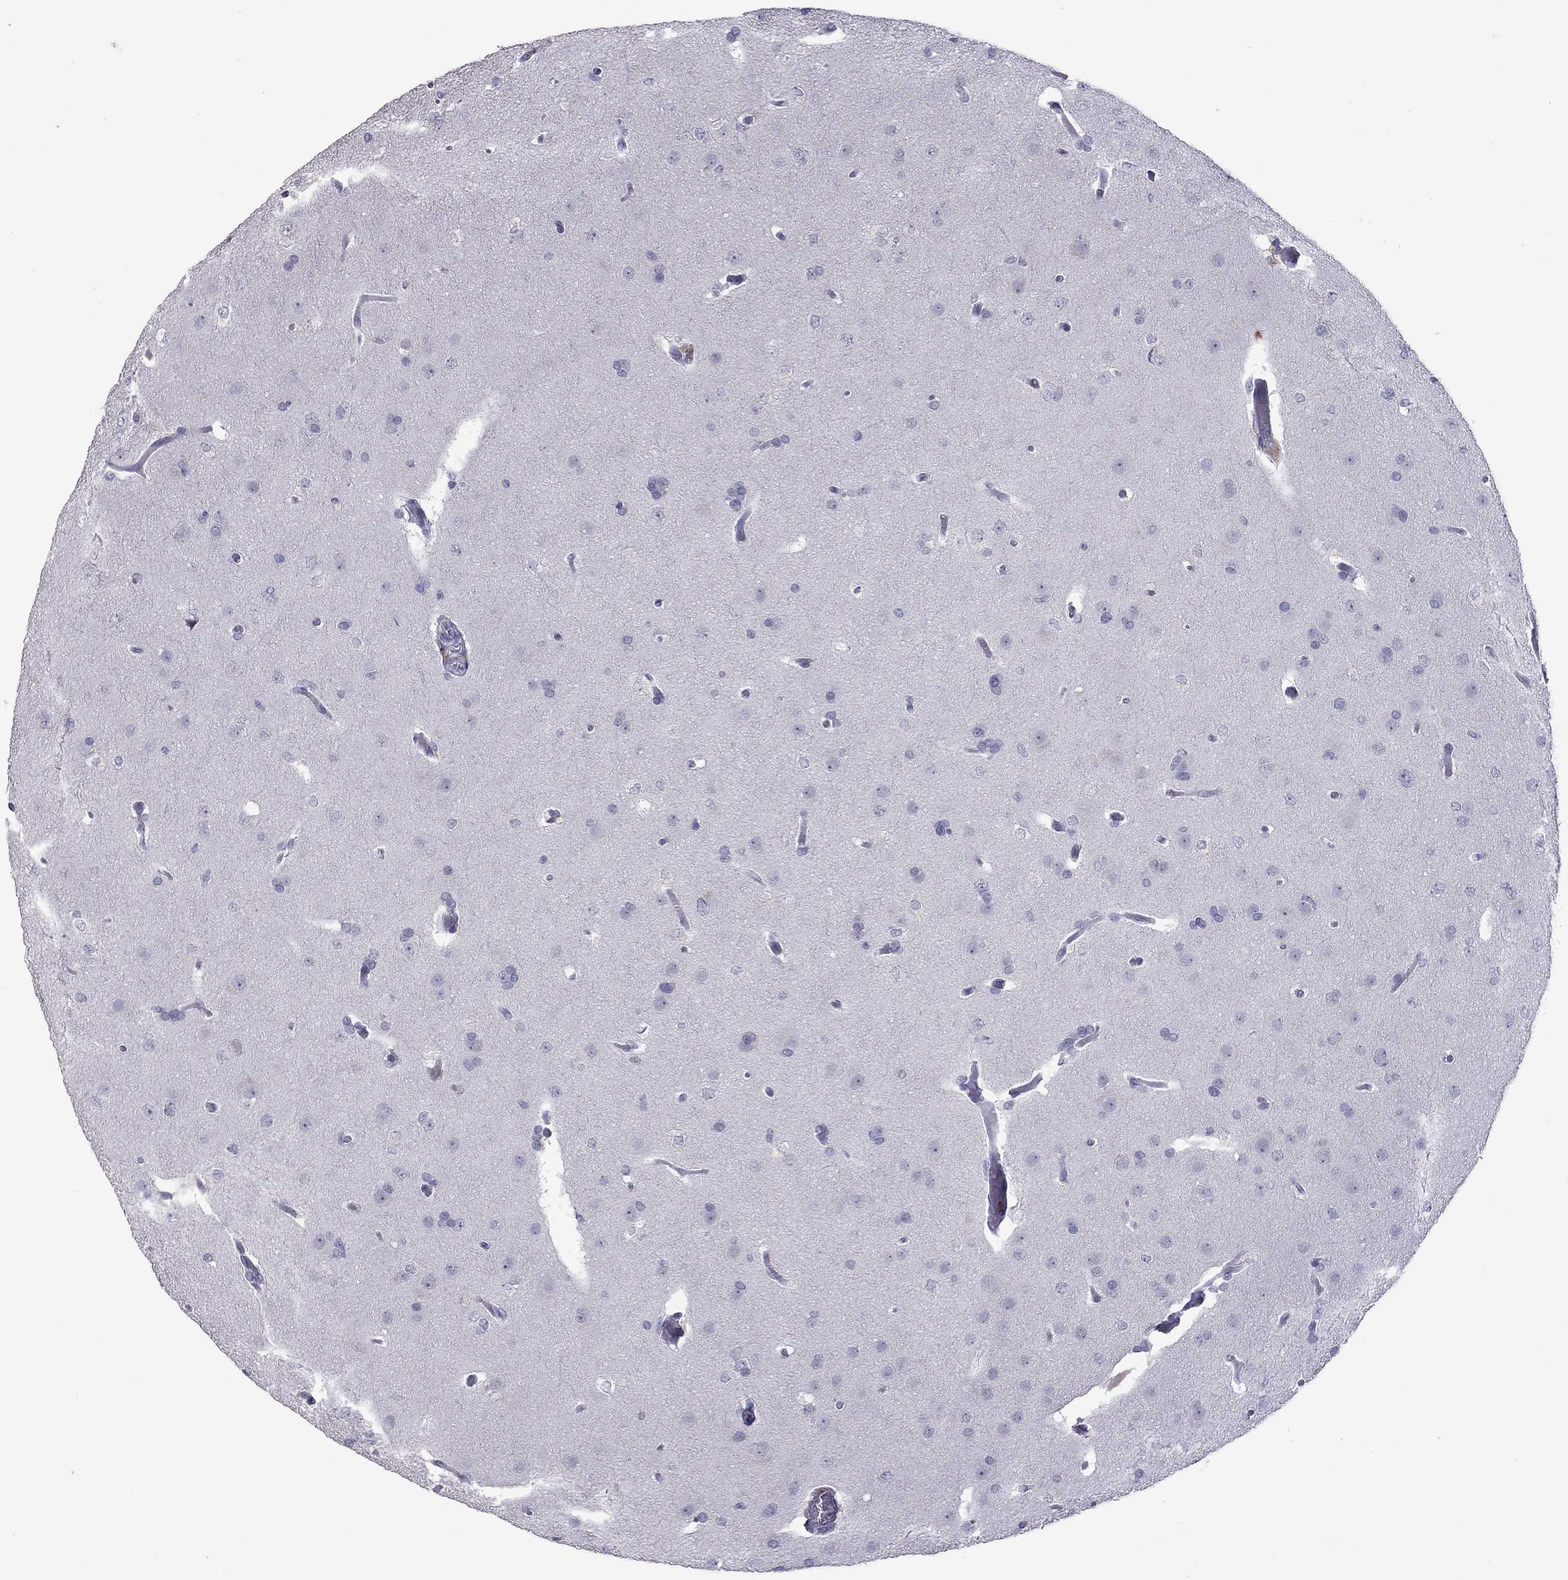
{"staining": {"intensity": "negative", "quantity": "none", "location": "none"}, "tissue": "glioma", "cell_type": "Tumor cells", "image_type": "cancer", "snomed": [{"axis": "morphology", "description": "Glioma, malignant, Low grade"}, {"axis": "topography", "description": "Brain"}], "caption": "Glioma stained for a protein using immunohistochemistry exhibits no staining tumor cells.", "gene": "SLAMF1", "patient": {"sex": "female", "age": 32}}